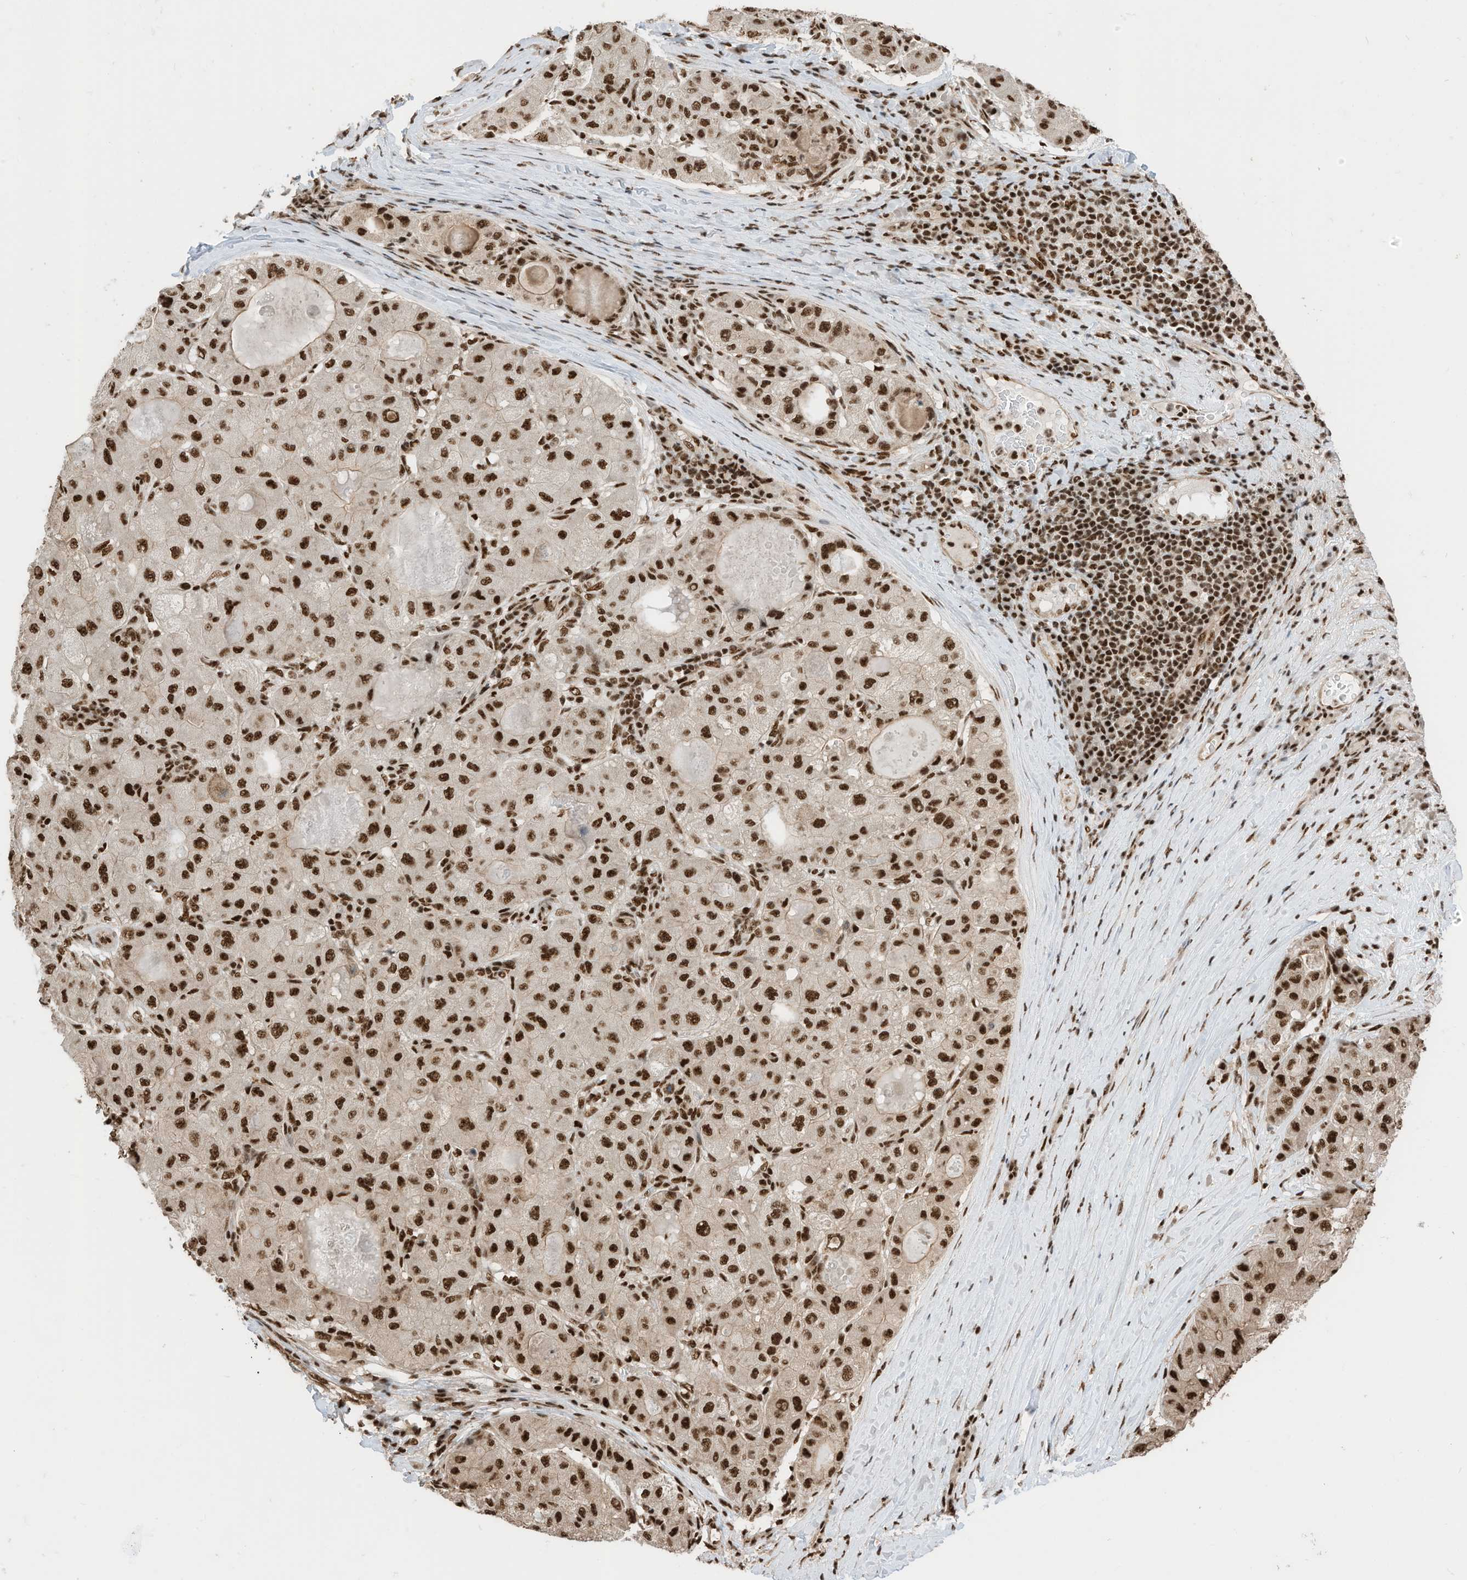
{"staining": {"intensity": "strong", "quantity": ">75%", "location": "nuclear"}, "tissue": "liver cancer", "cell_type": "Tumor cells", "image_type": "cancer", "snomed": [{"axis": "morphology", "description": "Carcinoma, Hepatocellular, NOS"}, {"axis": "topography", "description": "Liver"}], "caption": "IHC micrograph of neoplastic tissue: liver hepatocellular carcinoma stained using immunohistochemistry (IHC) reveals high levels of strong protein expression localized specifically in the nuclear of tumor cells, appearing as a nuclear brown color.", "gene": "SF3A3", "patient": {"sex": "male", "age": 80}}